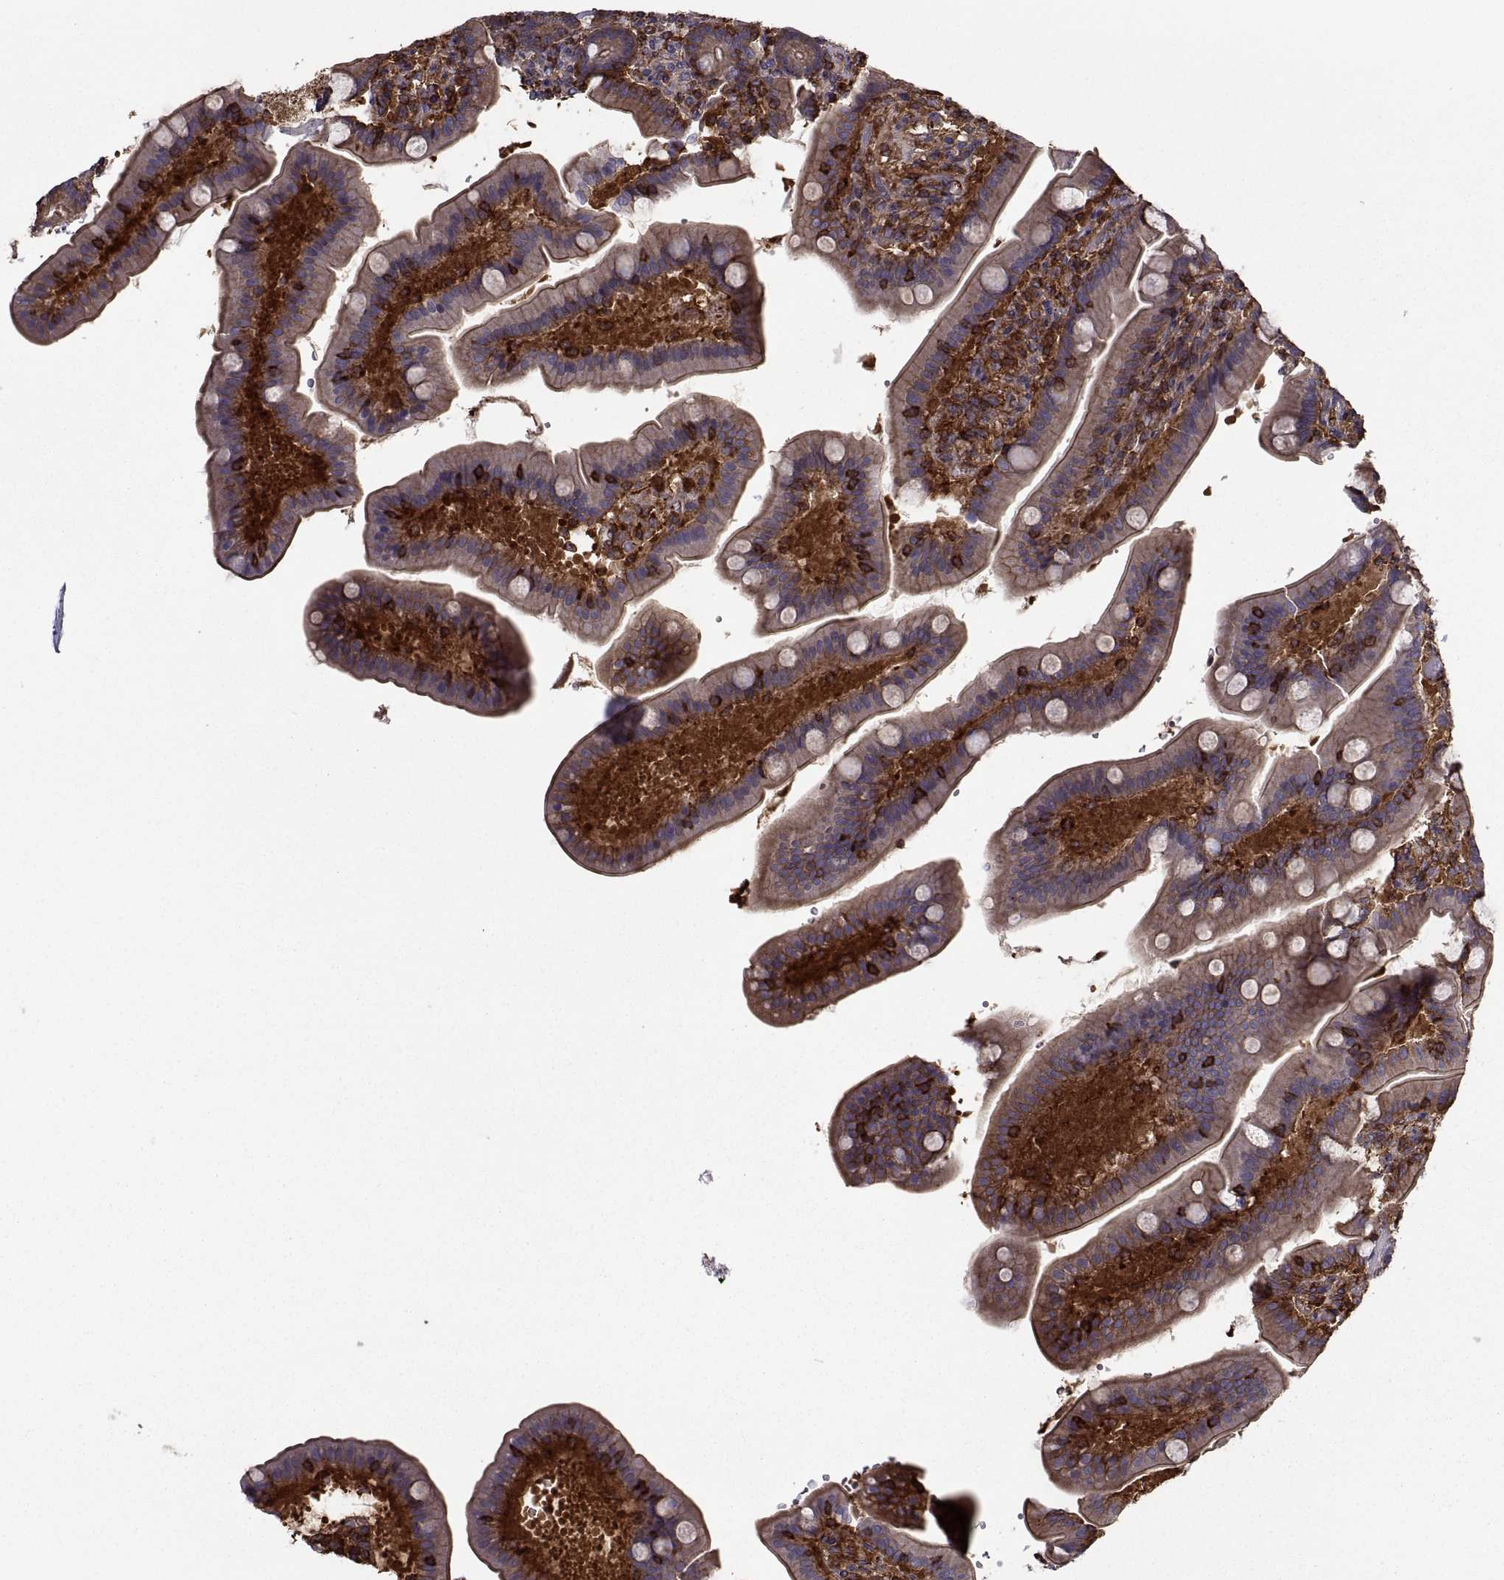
{"staining": {"intensity": "strong", "quantity": ">75%", "location": "cytoplasmic/membranous"}, "tissue": "small intestine", "cell_type": "Glandular cells", "image_type": "normal", "snomed": [{"axis": "morphology", "description": "Normal tissue, NOS"}, {"axis": "topography", "description": "Small intestine"}], "caption": "Immunohistochemistry micrograph of benign small intestine: small intestine stained using IHC exhibits high levels of strong protein expression localized specifically in the cytoplasmic/membranous of glandular cells, appearing as a cytoplasmic/membranous brown color.", "gene": "MYH9", "patient": {"sex": "male", "age": 66}}